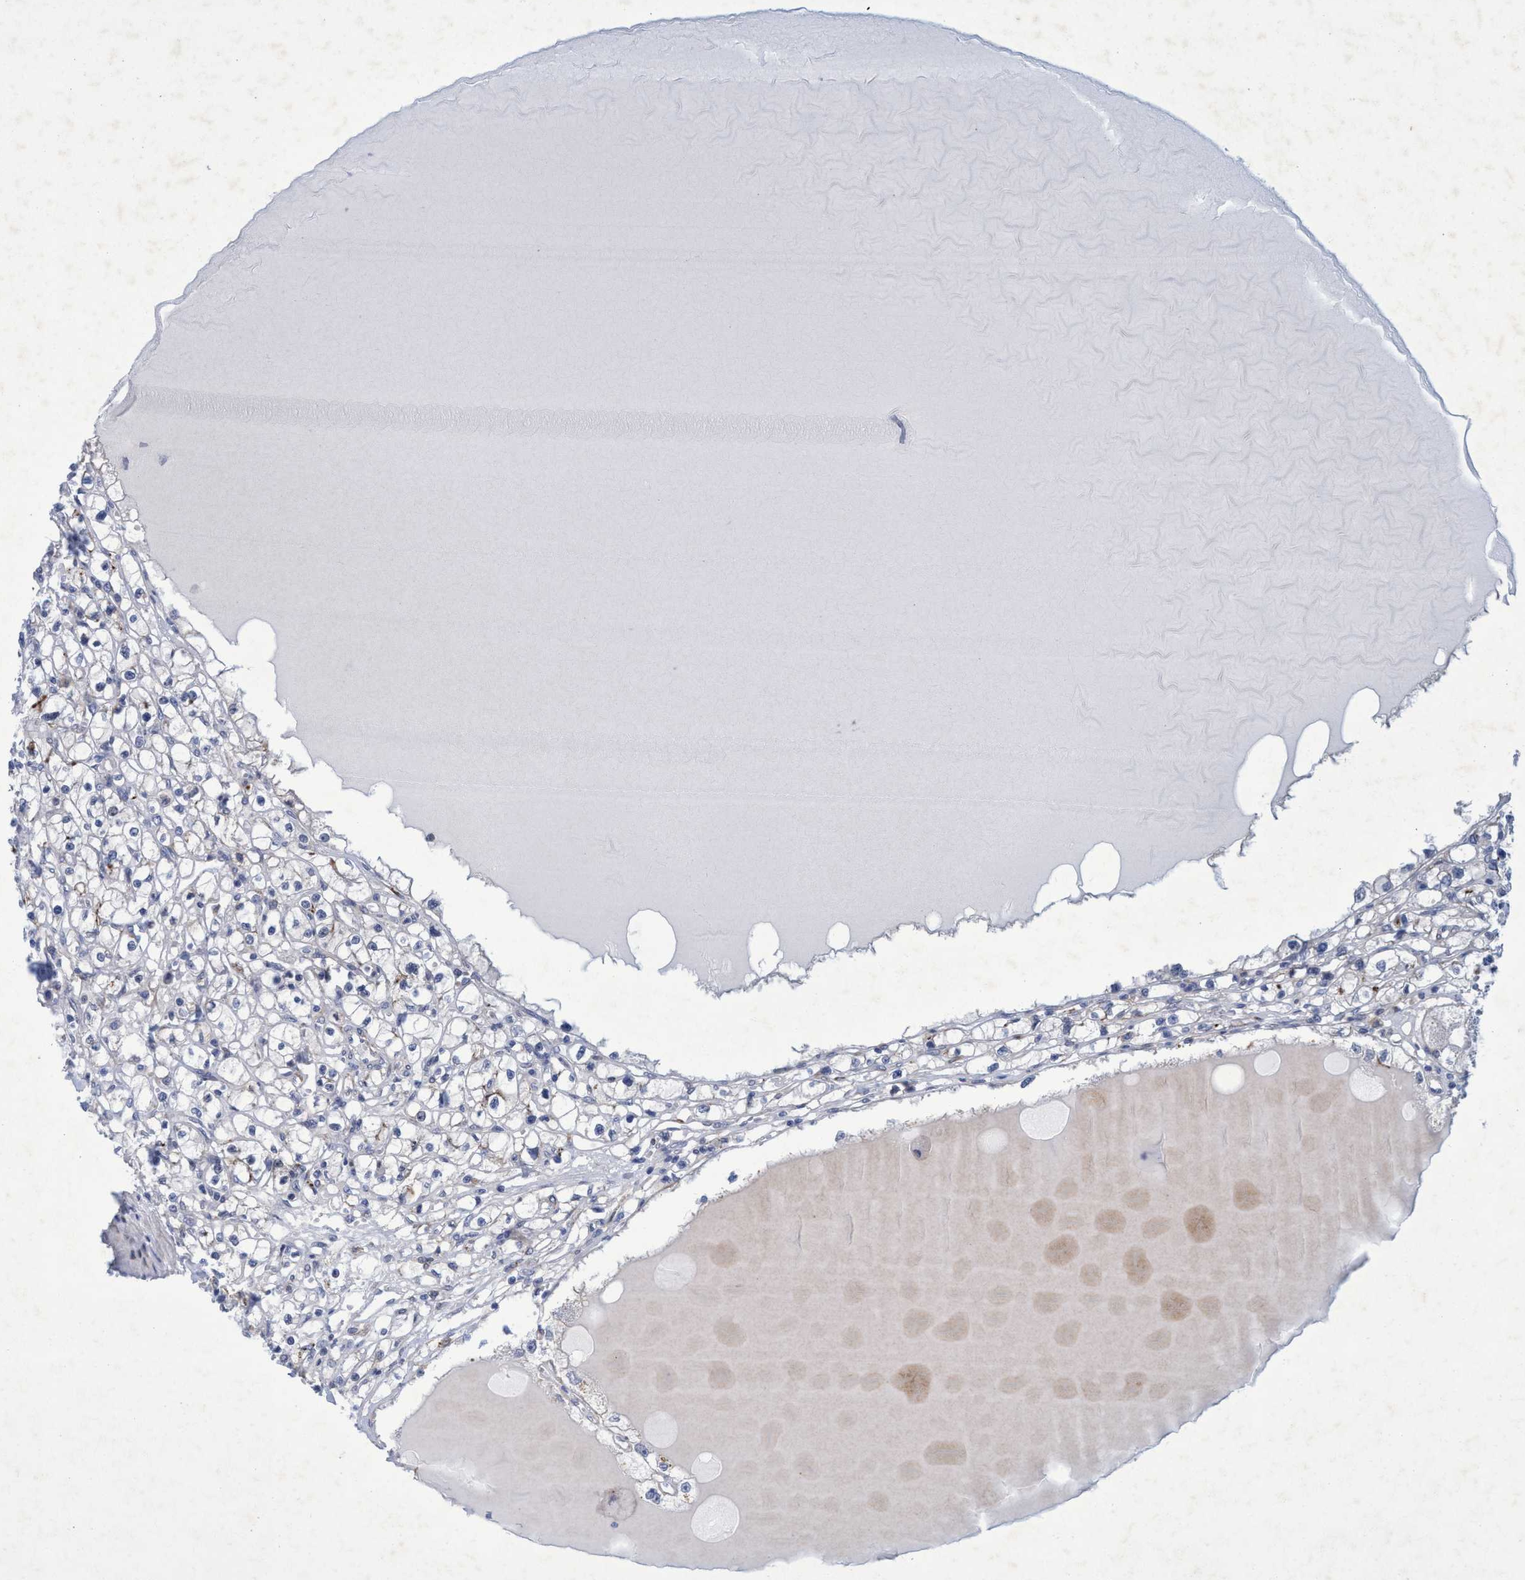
{"staining": {"intensity": "negative", "quantity": "none", "location": "none"}, "tissue": "renal cancer", "cell_type": "Tumor cells", "image_type": "cancer", "snomed": [{"axis": "morphology", "description": "Adenocarcinoma, NOS"}, {"axis": "topography", "description": "Kidney"}], "caption": "Immunohistochemistry histopathology image of human renal cancer (adenocarcinoma) stained for a protein (brown), which displays no positivity in tumor cells.", "gene": "SLC43A2", "patient": {"sex": "male", "age": 56}}